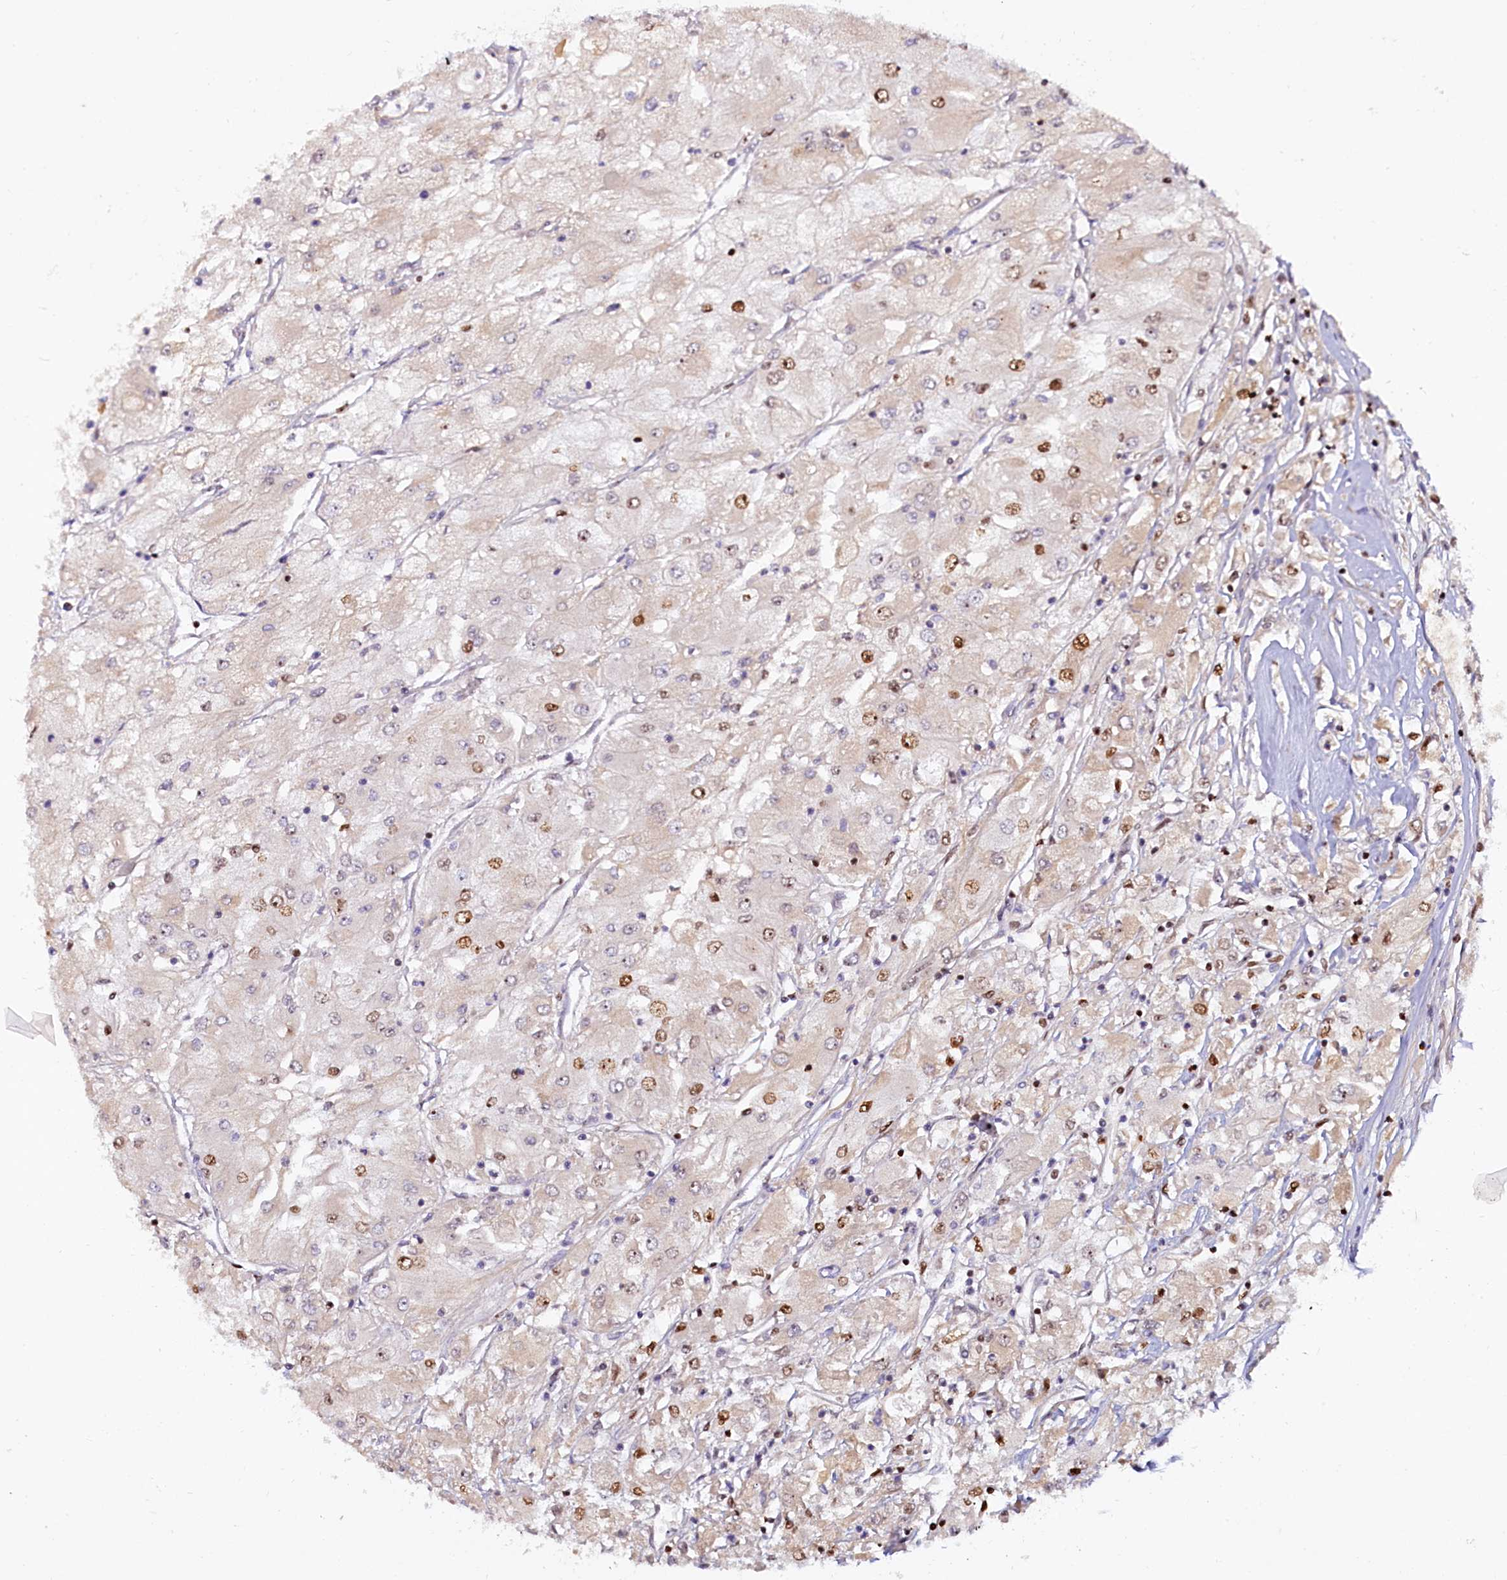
{"staining": {"intensity": "moderate", "quantity": "25%-75%", "location": "nuclear"}, "tissue": "renal cancer", "cell_type": "Tumor cells", "image_type": "cancer", "snomed": [{"axis": "morphology", "description": "Adenocarcinoma, NOS"}, {"axis": "topography", "description": "Kidney"}], "caption": "A micrograph of adenocarcinoma (renal) stained for a protein demonstrates moderate nuclear brown staining in tumor cells. (IHC, brightfield microscopy, high magnification).", "gene": "TCOF1", "patient": {"sex": "male", "age": 80}}